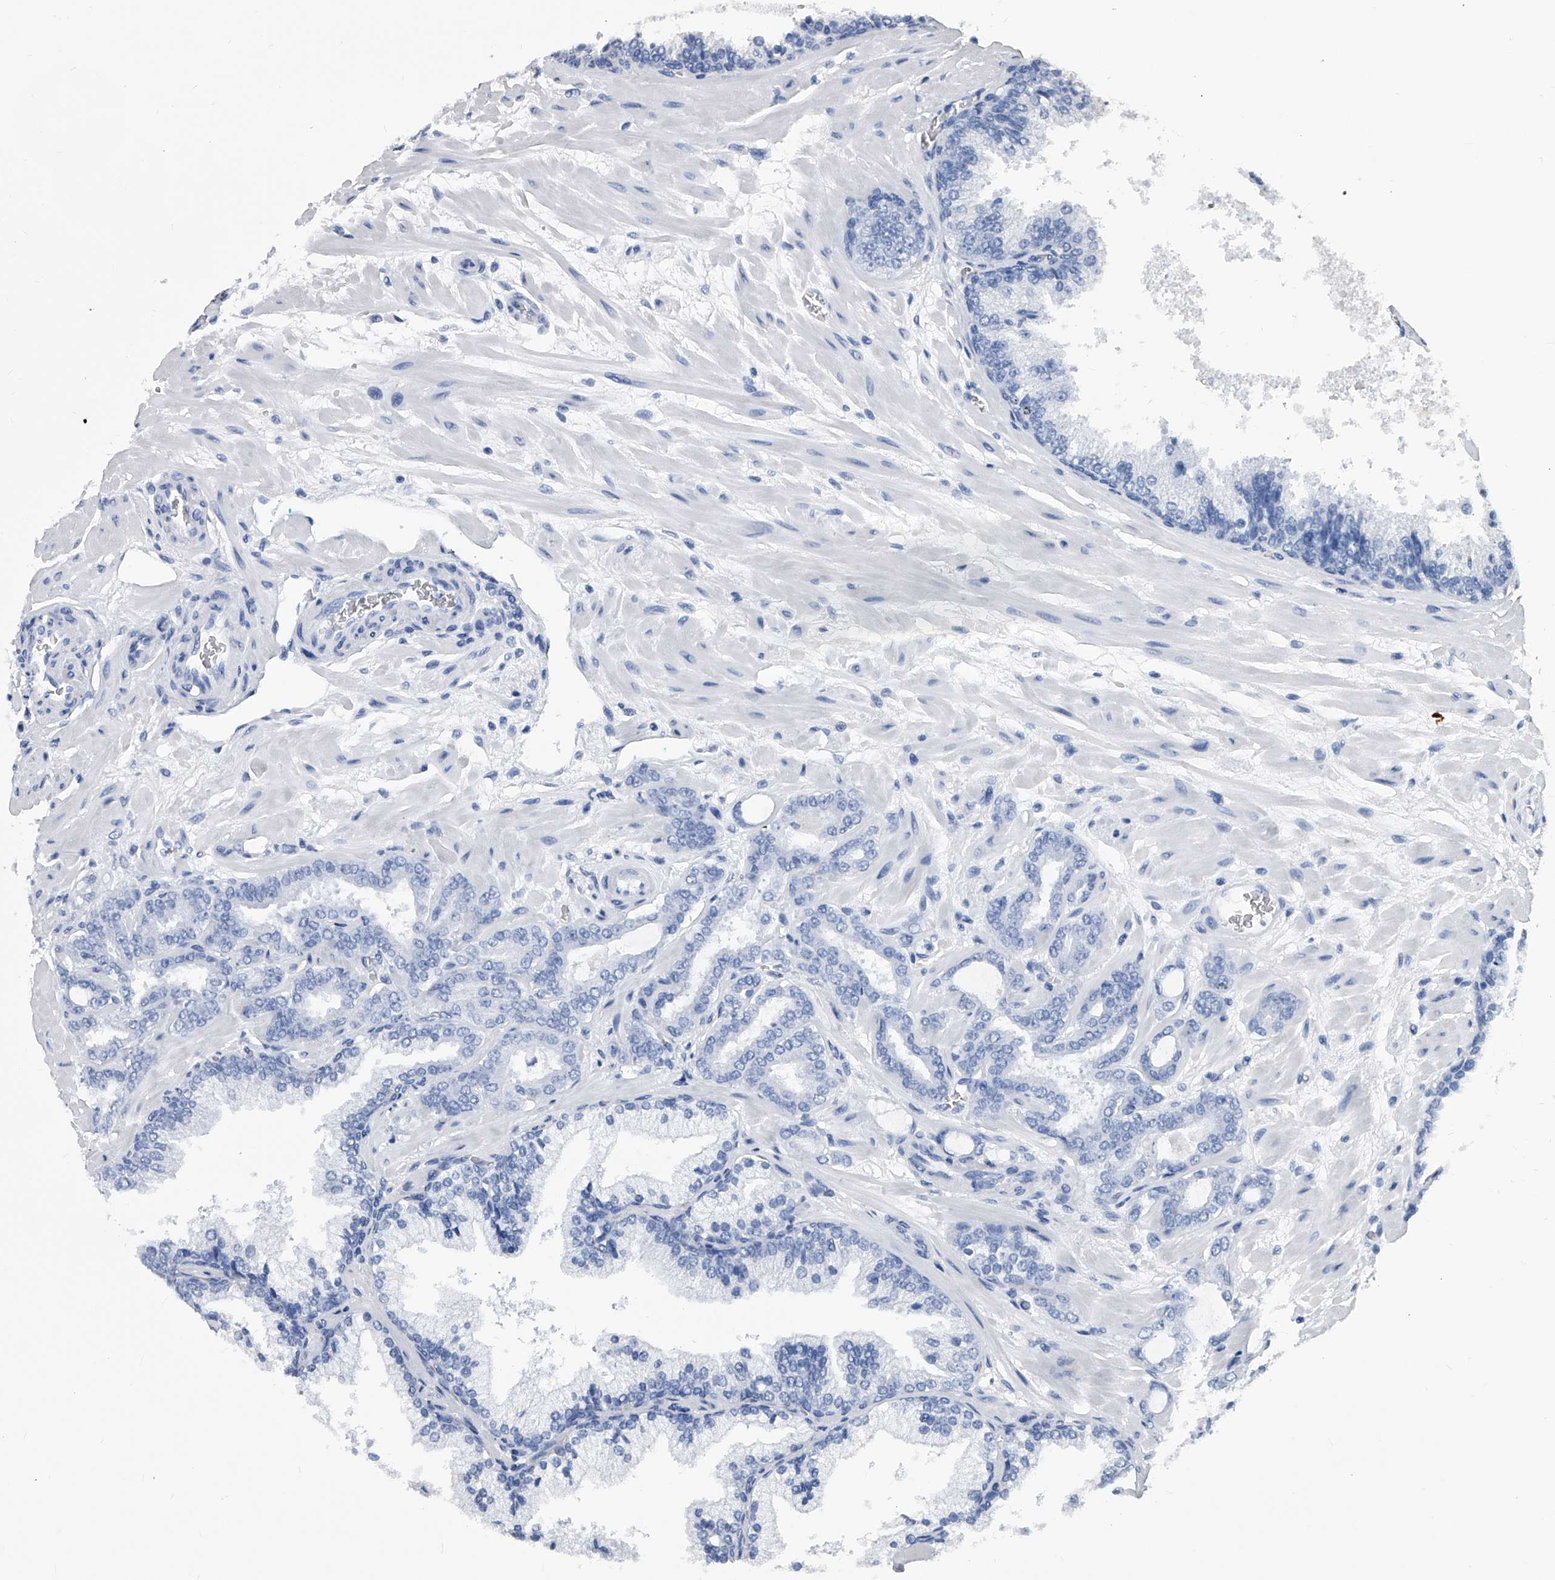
{"staining": {"intensity": "negative", "quantity": "none", "location": "none"}, "tissue": "prostate cancer", "cell_type": "Tumor cells", "image_type": "cancer", "snomed": [{"axis": "morphology", "description": "Adenocarcinoma, Low grade"}, {"axis": "topography", "description": "Prostate"}], "caption": "A histopathology image of adenocarcinoma (low-grade) (prostate) stained for a protein exhibits no brown staining in tumor cells.", "gene": "FBXL4", "patient": {"sex": "male", "age": 63}}